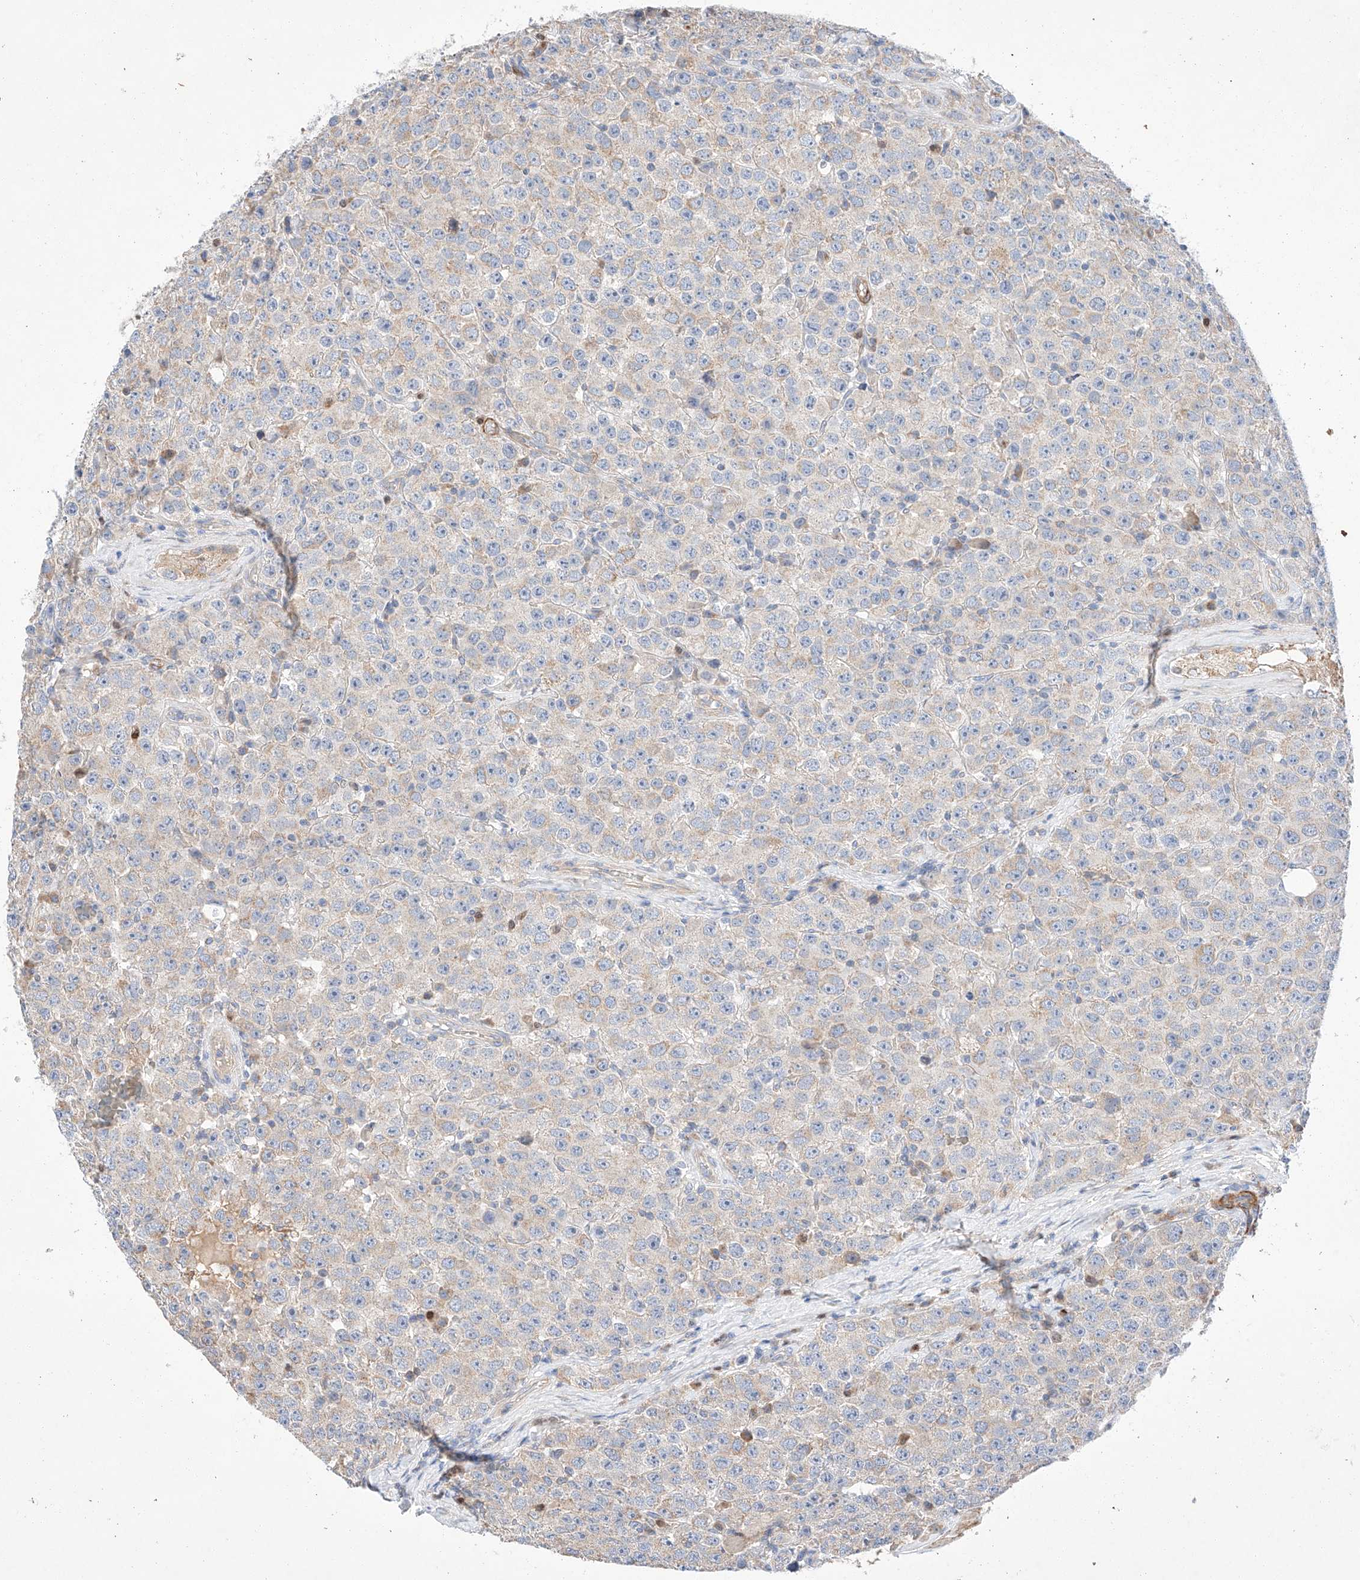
{"staining": {"intensity": "weak", "quantity": "25%-75%", "location": "cytoplasmic/membranous"}, "tissue": "testis cancer", "cell_type": "Tumor cells", "image_type": "cancer", "snomed": [{"axis": "morphology", "description": "Seminoma, NOS"}, {"axis": "topography", "description": "Testis"}], "caption": "DAB (3,3'-diaminobenzidine) immunohistochemical staining of seminoma (testis) reveals weak cytoplasmic/membranous protein positivity in about 25%-75% of tumor cells.", "gene": "C6orf118", "patient": {"sex": "male", "age": 28}}